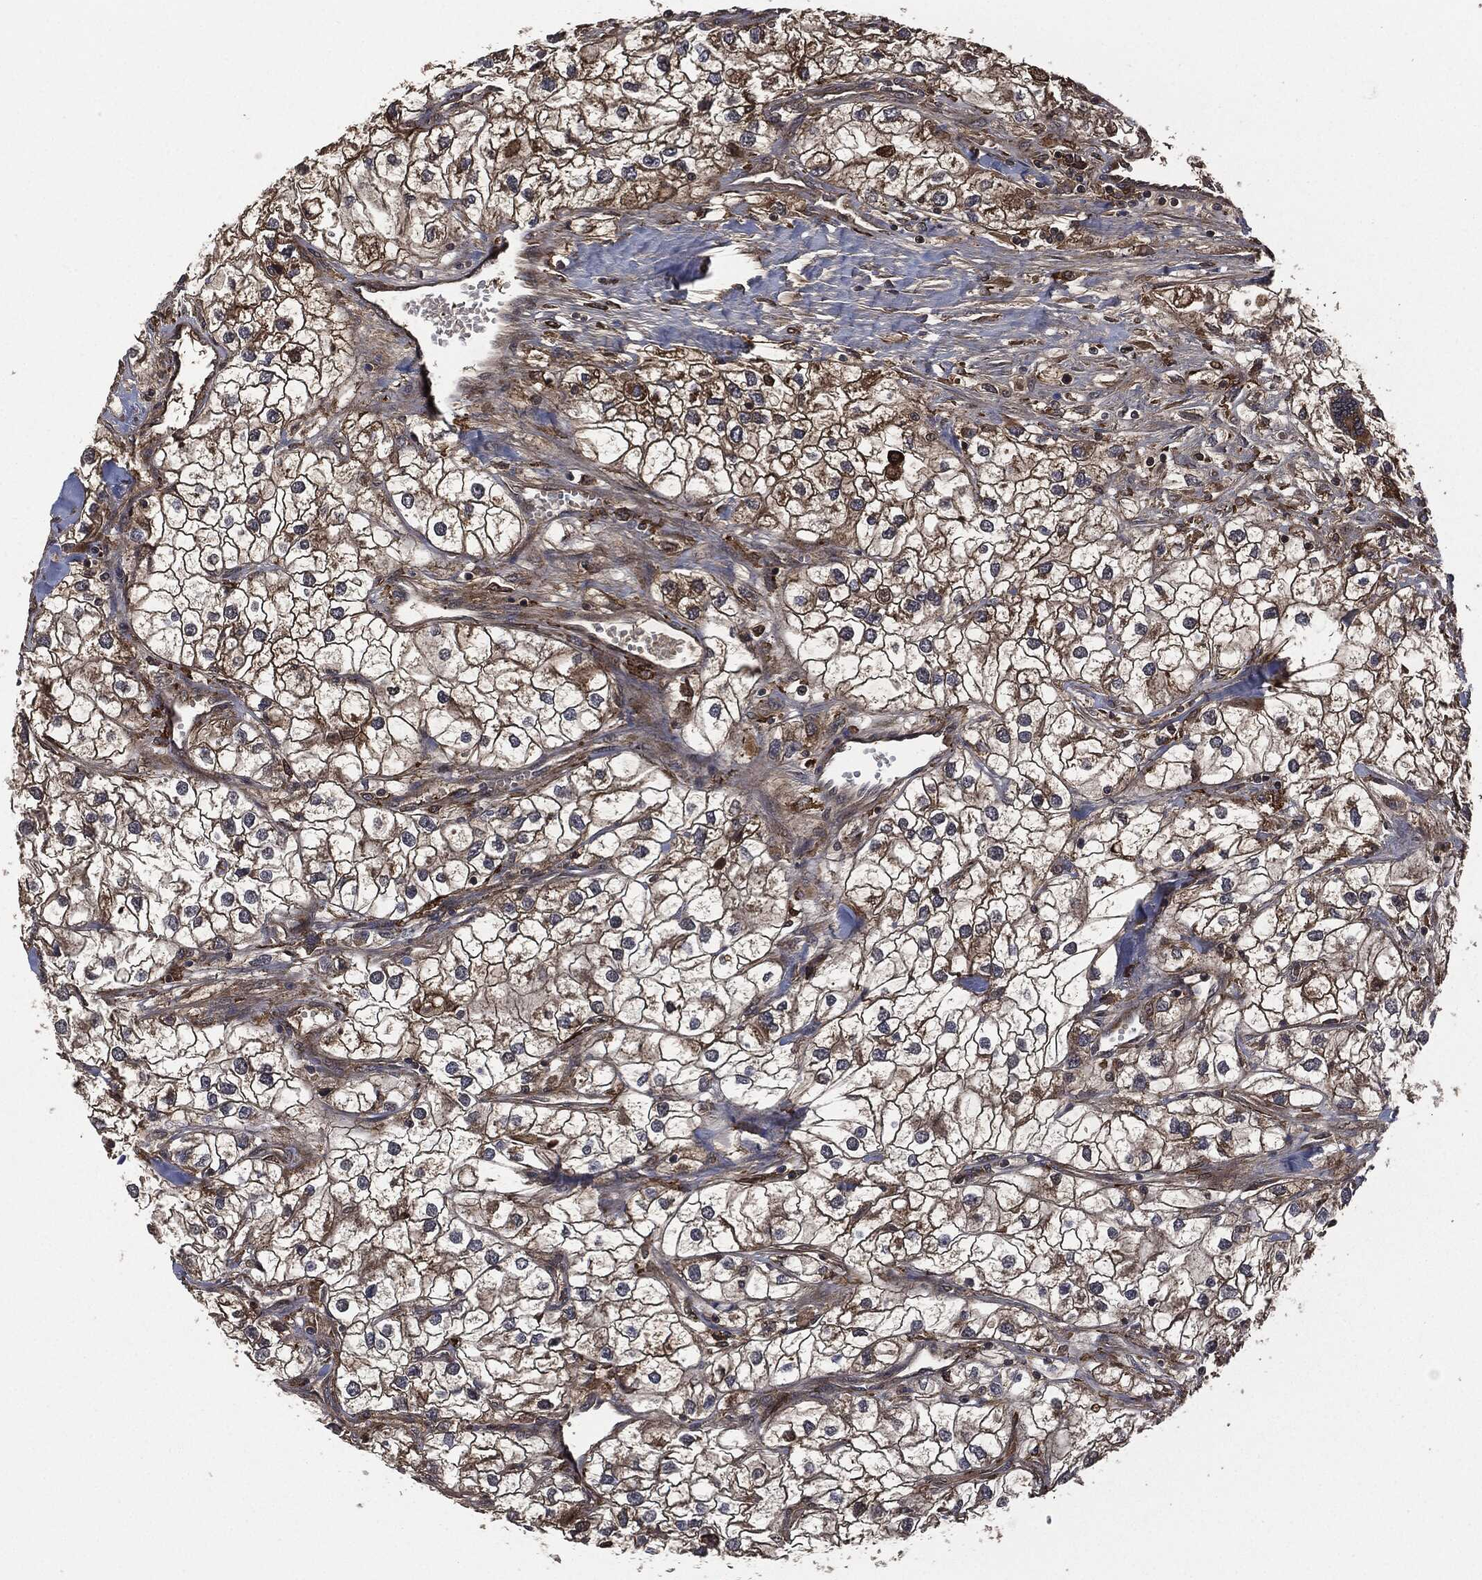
{"staining": {"intensity": "moderate", "quantity": ">75%", "location": "cytoplasmic/membranous"}, "tissue": "renal cancer", "cell_type": "Tumor cells", "image_type": "cancer", "snomed": [{"axis": "morphology", "description": "Adenocarcinoma, NOS"}, {"axis": "topography", "description": "Kidney"}], "caption": "Protein staining exhibits moderate cytoplasmic/membranous positivity in approximately >75% of tumor cells in renal cancer.", "gene": "CRABP2", "patient": {"sex": "male", "age": 59}}